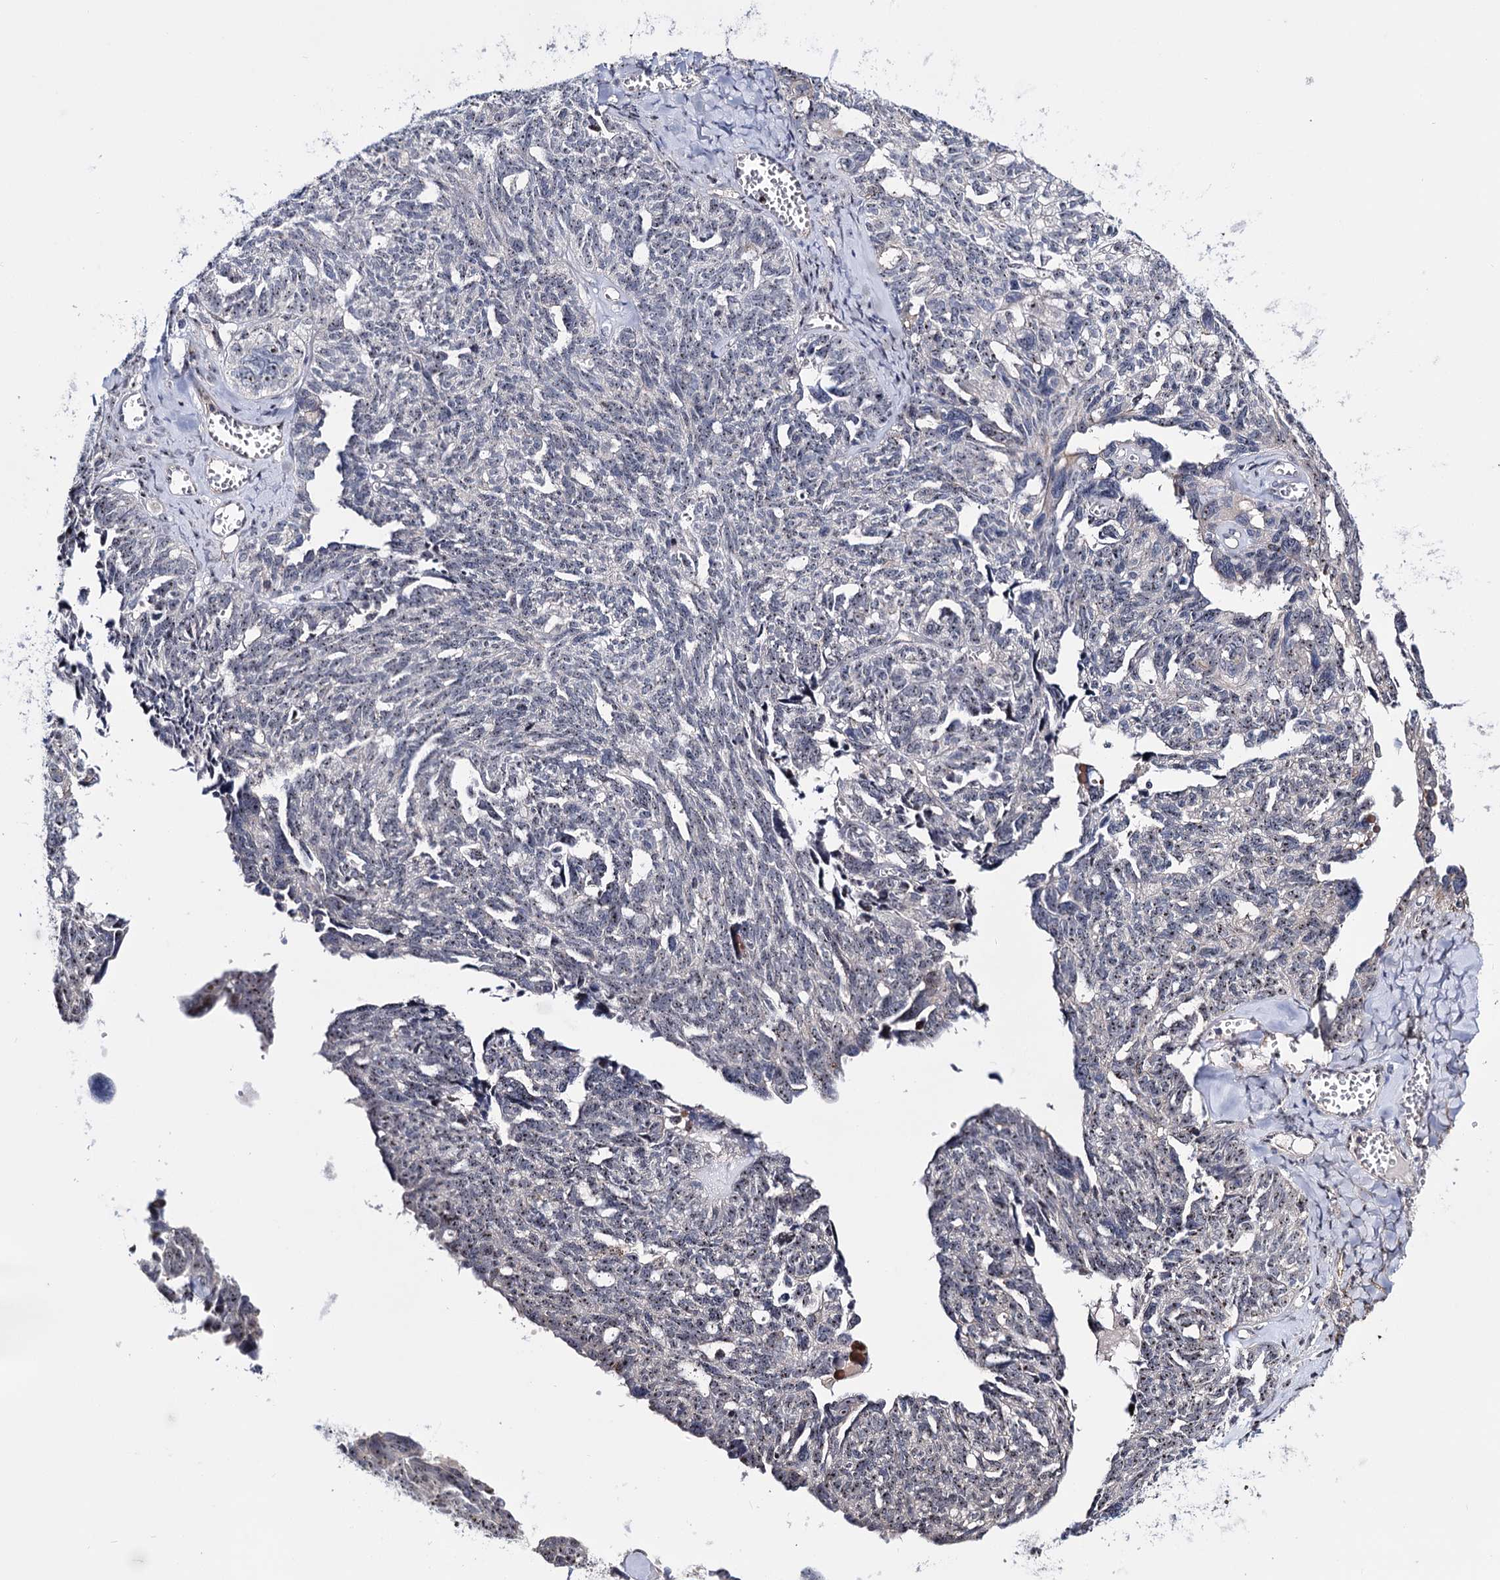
{"staining": {"intensity": "moderate", "quantity": "25%-75%", "location": "nuclear"}, "tissue": "ovarian cancer", "cell_type": "Tumor cells", "image_type": "cancer", "snomed": [{"axis": "morphology", "description": "Cystadenocarcinoma, serous, NOS"}, {"axis": "topography", "description": "Ovary"}], "caption": "Immunohistochemistry image of human ovarian cancer (serous cystadenocarcinoma) stained for a protein (brown), which exhibits medium levels of moderate nuclear positivity in approximately 25%-75% of tumor cells.", "gene": "SUPT20H", "patient": {"sex": "female", "age": 79}}